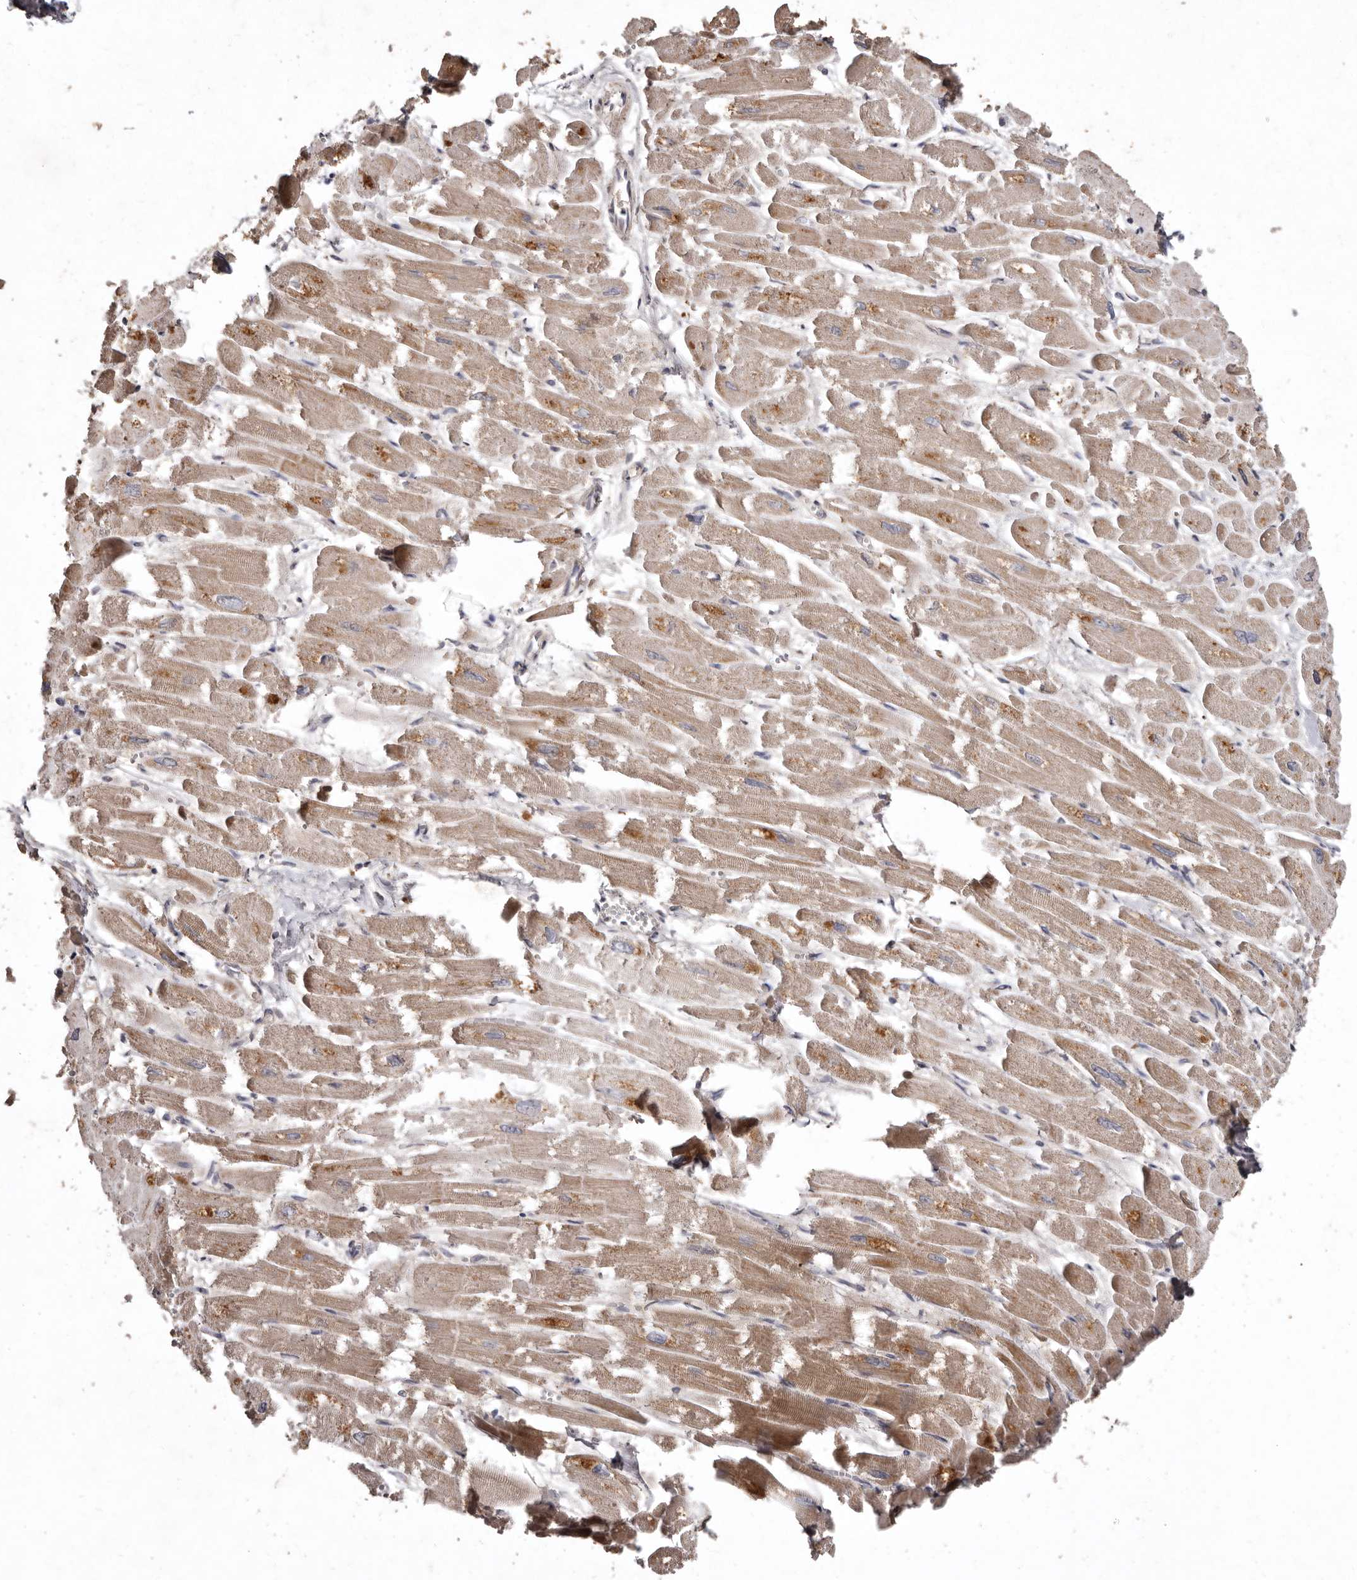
{"staining": {"intensity": "strong", "quantity": ">75%", "location": "cytoplasmic/membranous"}, "tissue": "heart muscle", "cell_type": "Cardiomyocytes", "image_type": "normal", "snomed": [{"axis": "morphology", "description": "Normal tissue, NOS"}, {"axis": "topography", "description": "Heart"}], "caption": "Immunohistochemical staining of benign heart muscle exhibits high levels of strong cytoplasmic/membranous positivity in about >75% of cardiomyocytes. Immunohistochemistry stains the protein in brown and the nuclei are stained blue.", "gene": "FLAD1", "patient": {"sex": "male", "age": 54}}